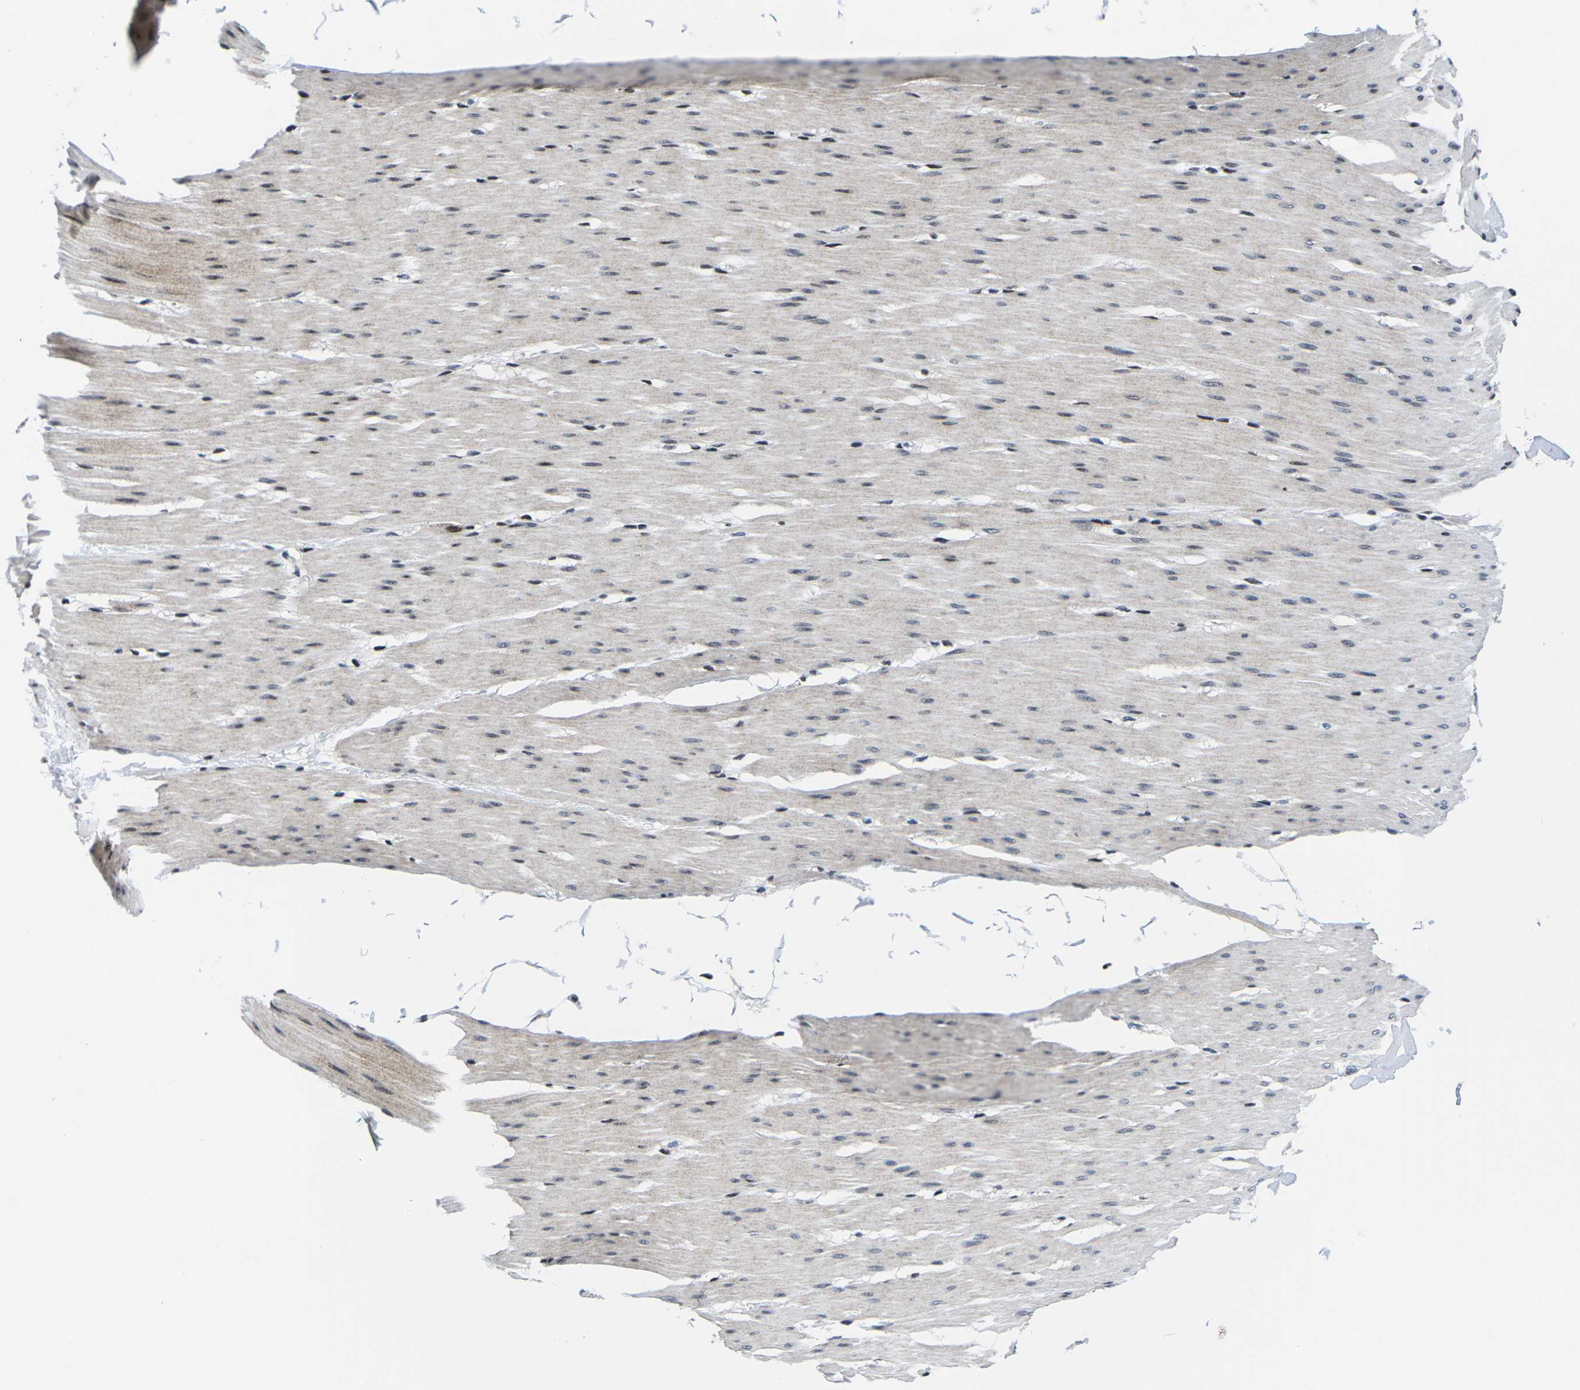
{"staining": {"intensity": "moderate", "quantity": "<25%", "location": "nuclear"}, "tissue": "smooth muscle", "cell_type": "Smooth muscle cells", "image_type": "normal", "snomed": [{"axis": "morphology", "description": "Normal tissue, NOS"}, {"axis": "topography", "description": "Smooth muscle"}, {"axis": "topography", "description": "Colon"}], "caption": "A brown stain highlights moderate nuclear staining of a protein in smooth muscle cells of benign smooth muscle.", "gene": "CDC73", "patient": {"sex": "male", "age": 67}}